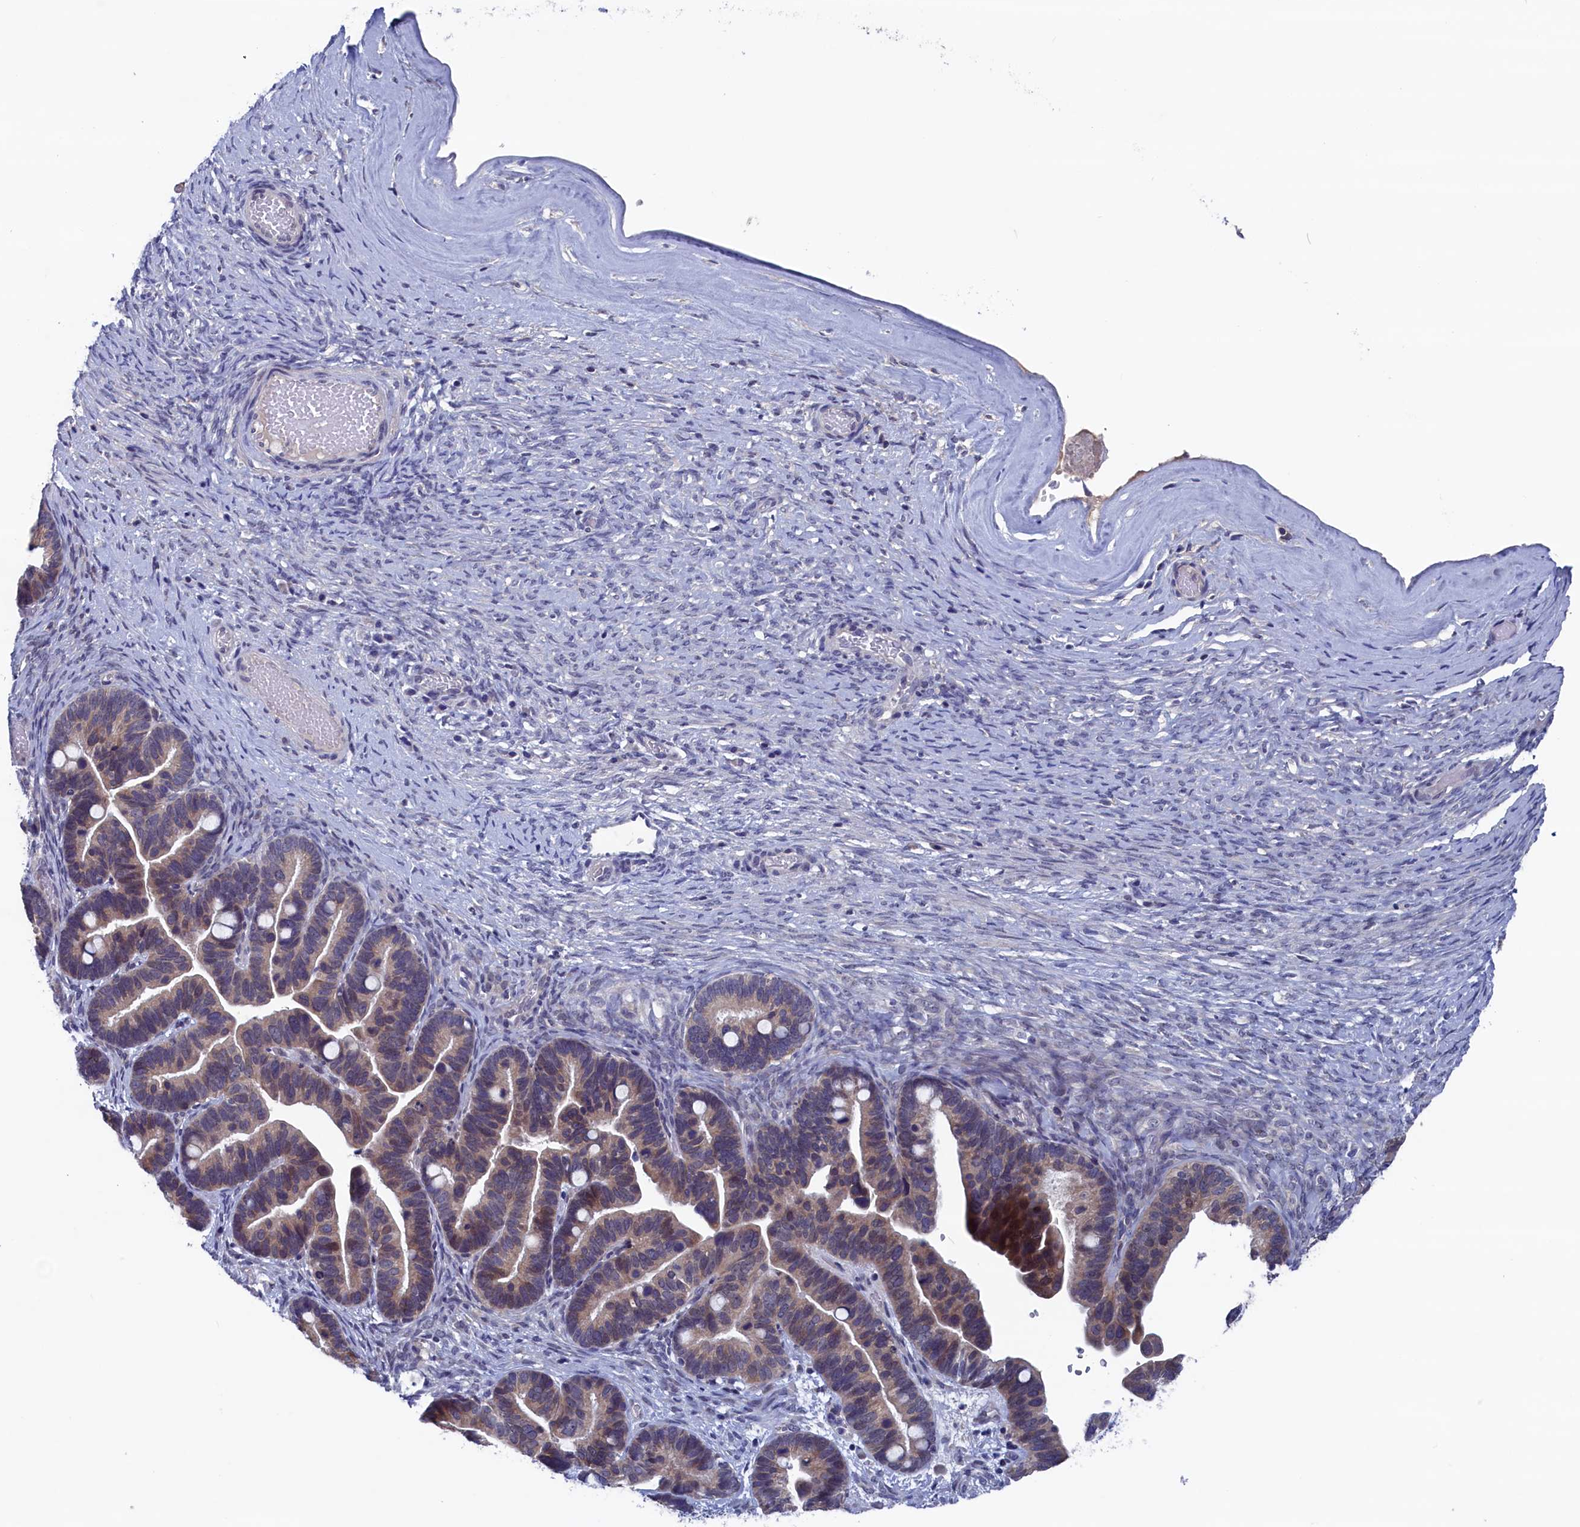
{"staining": {"intensity": "weak", "quantity": ">75%", "location": "cytoplasmic/membranous"}, "tissue": "ovarian cancer", "cell_type": "Tumor cells", "image_type": "cancer", "snomed": [{"axis": "morphology", "description": "Cystadenocarcinoma, serous, NOS"}, {"axis": "topography", "description": "Ovary"}], "caption": "Immunohistochemical staining of ovarian cancer (serous cystadenocarcinoma) reveals low levels of weak cytoplasmic/membranous protein staining in approximately >75% of tumor cells. (brown staining indicates protein expression, while blue staining denotes nuclei).", "gene": "SPATA13", "patient": {"sex": "female", "age": 56}}